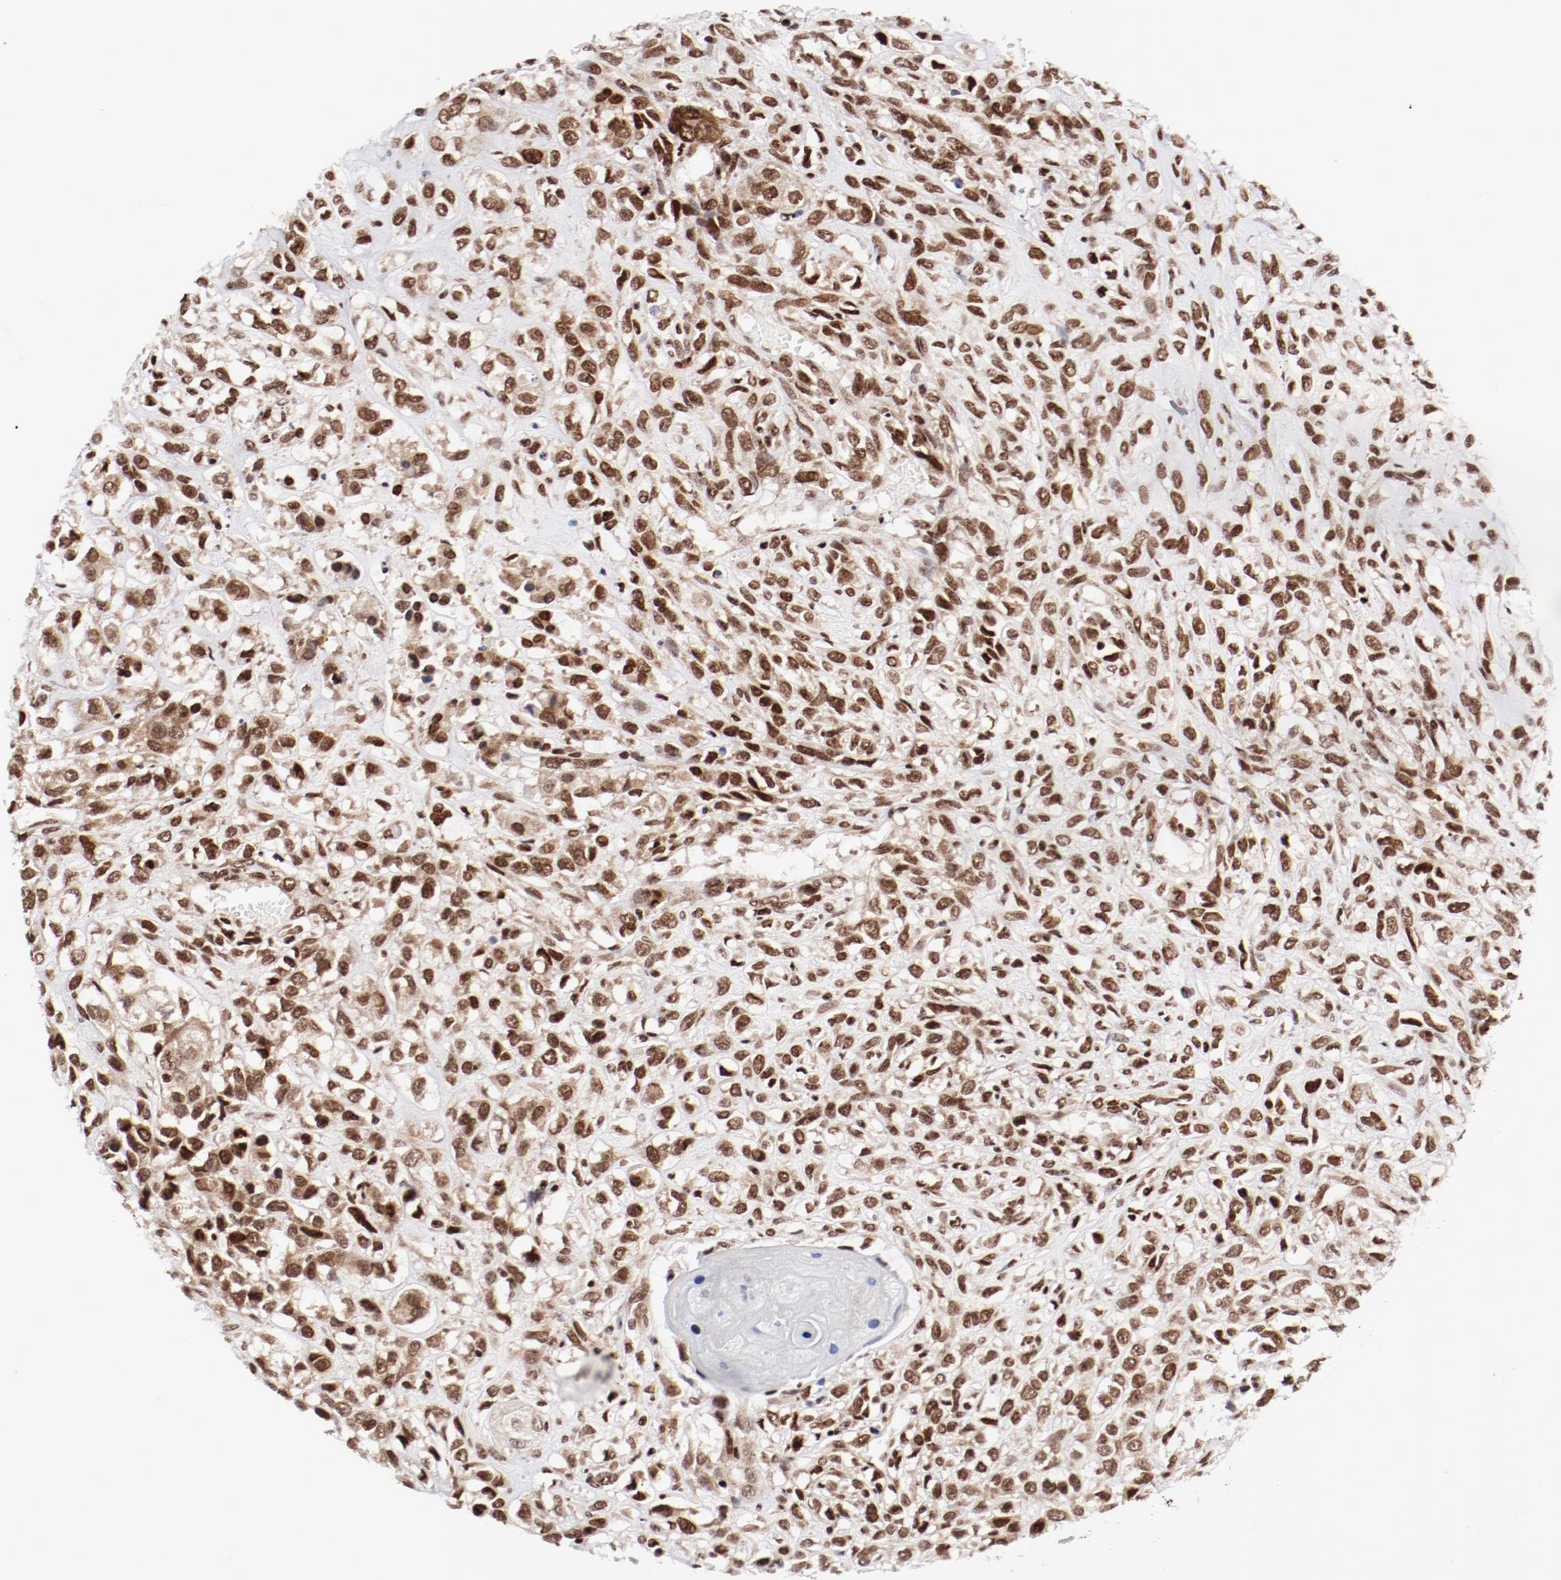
{"staining": {"intensity": "strong", "quantity": ">75%", "location": "nuclear"}, "tissue": "head and neck cancer", "cell_type": "Tumor cells", "image_type": "cancer", "snomed": [{"axis": "morphology", "description": "Necrosis, NOS"}, {"axis": "morphology", "description": "Neoplasm, malignant, NOS"}, {"axis": "topography", "description": "Salivary gland"}, {"axis": "topography", "description": "Head-Neck"}], "caption": "Protein analysis of malignant neoplasm (head and neck) tissue reveals strong nuclear staining in approximately >75% of tumor cells. (DAB (3,3'-diaminobenzidine) IHC, brown staining for protein, blue staining for nuclei).", "gene": "NFYB", "patient": {"sex": "male", "age": 43}}